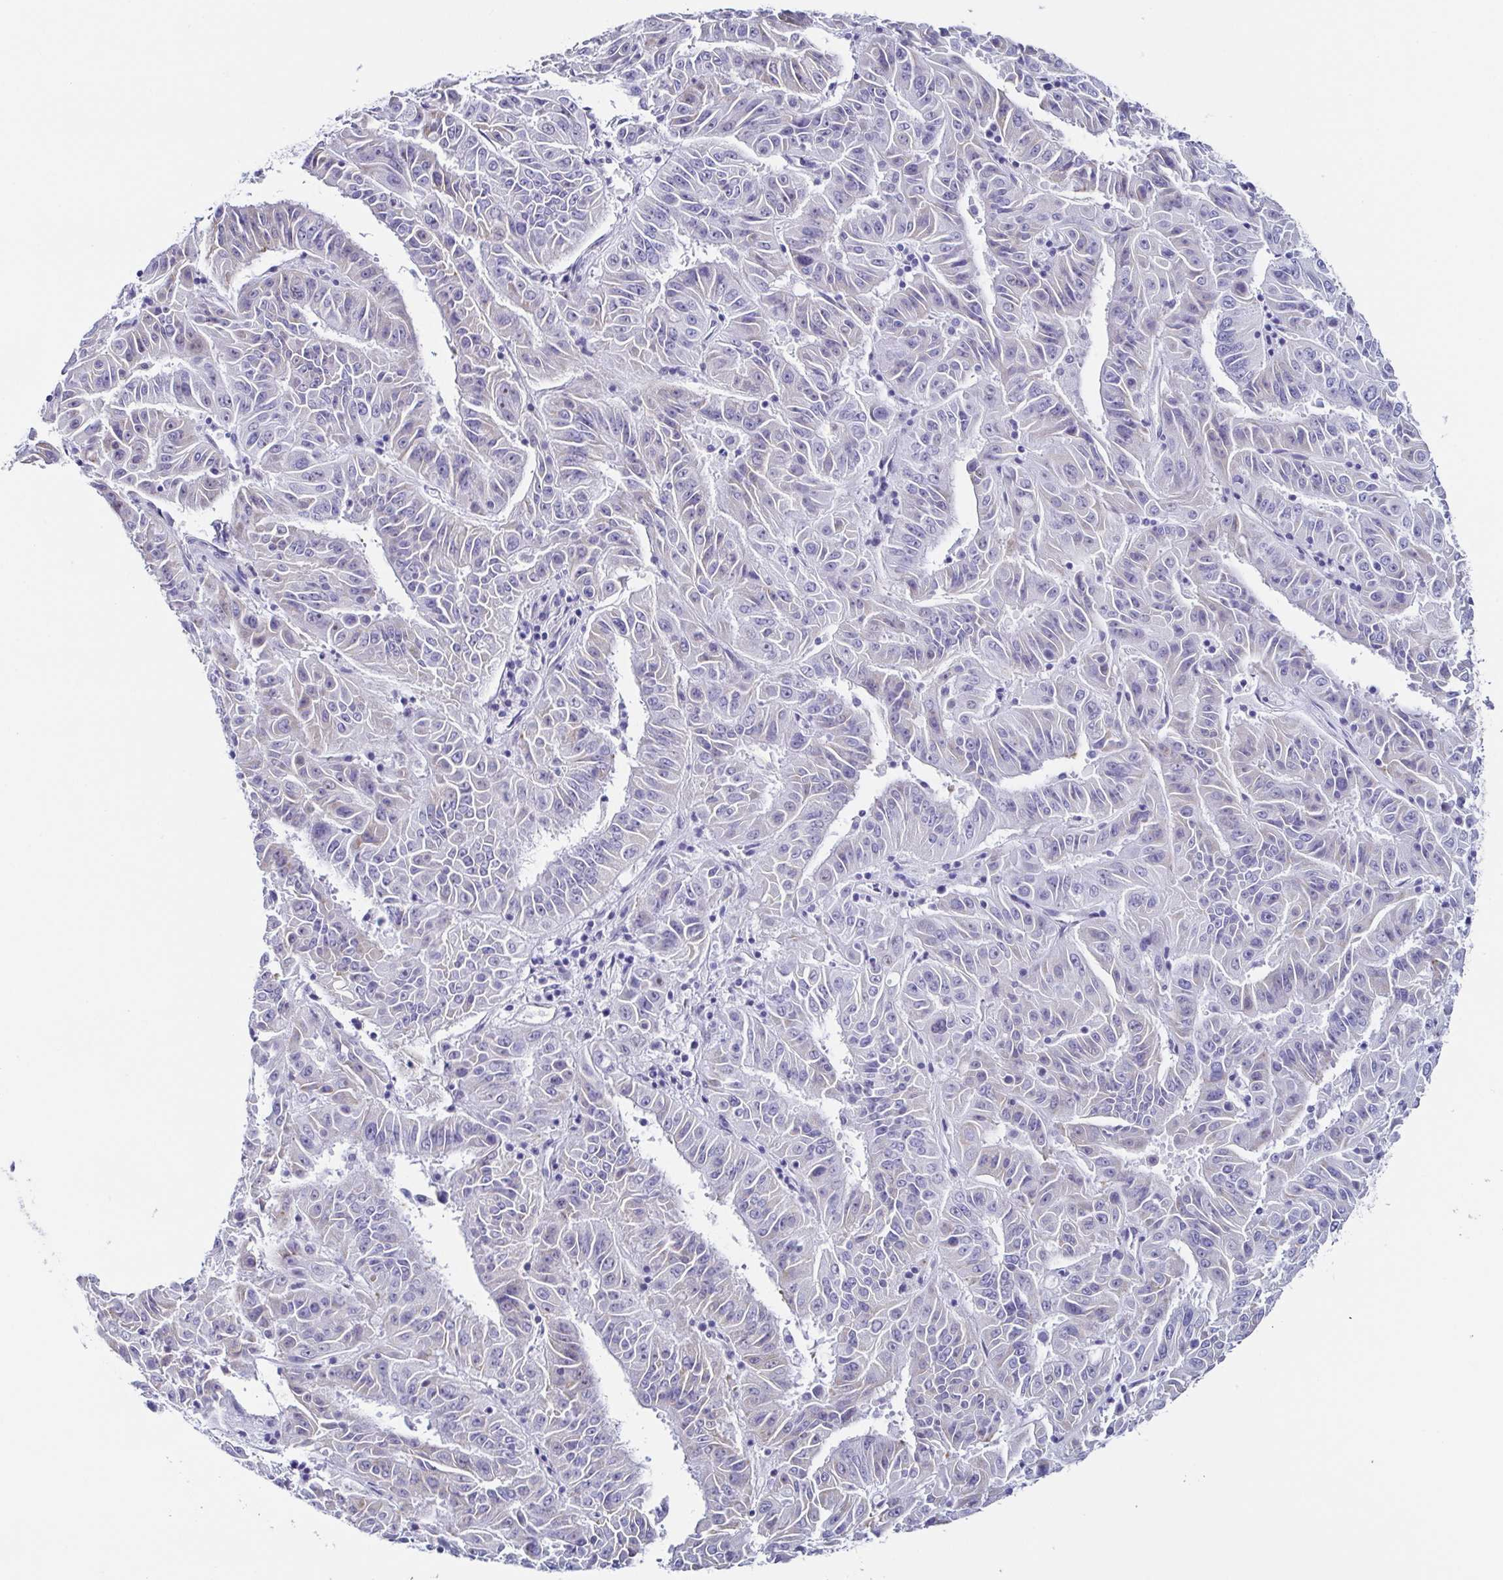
{"staining": {"intensity": "negative", "quantity": "none", "location": "none"}, "tissue": "pancreatic cancer", "cell_type": "Tumor cells", "image_type": "cancer", "snomed": [{"axis": "morphology", "description": "Adenocarcinoma, NOS"}, {"axis": "topography", "description": "Pancreas"}], "caption": "Immunohistochemical staining of human pancreatic cancer demonstrates no significant expression in tumor cells.", "gene": "TNNT2", "patient": {"sex": "male", "age": 63}}